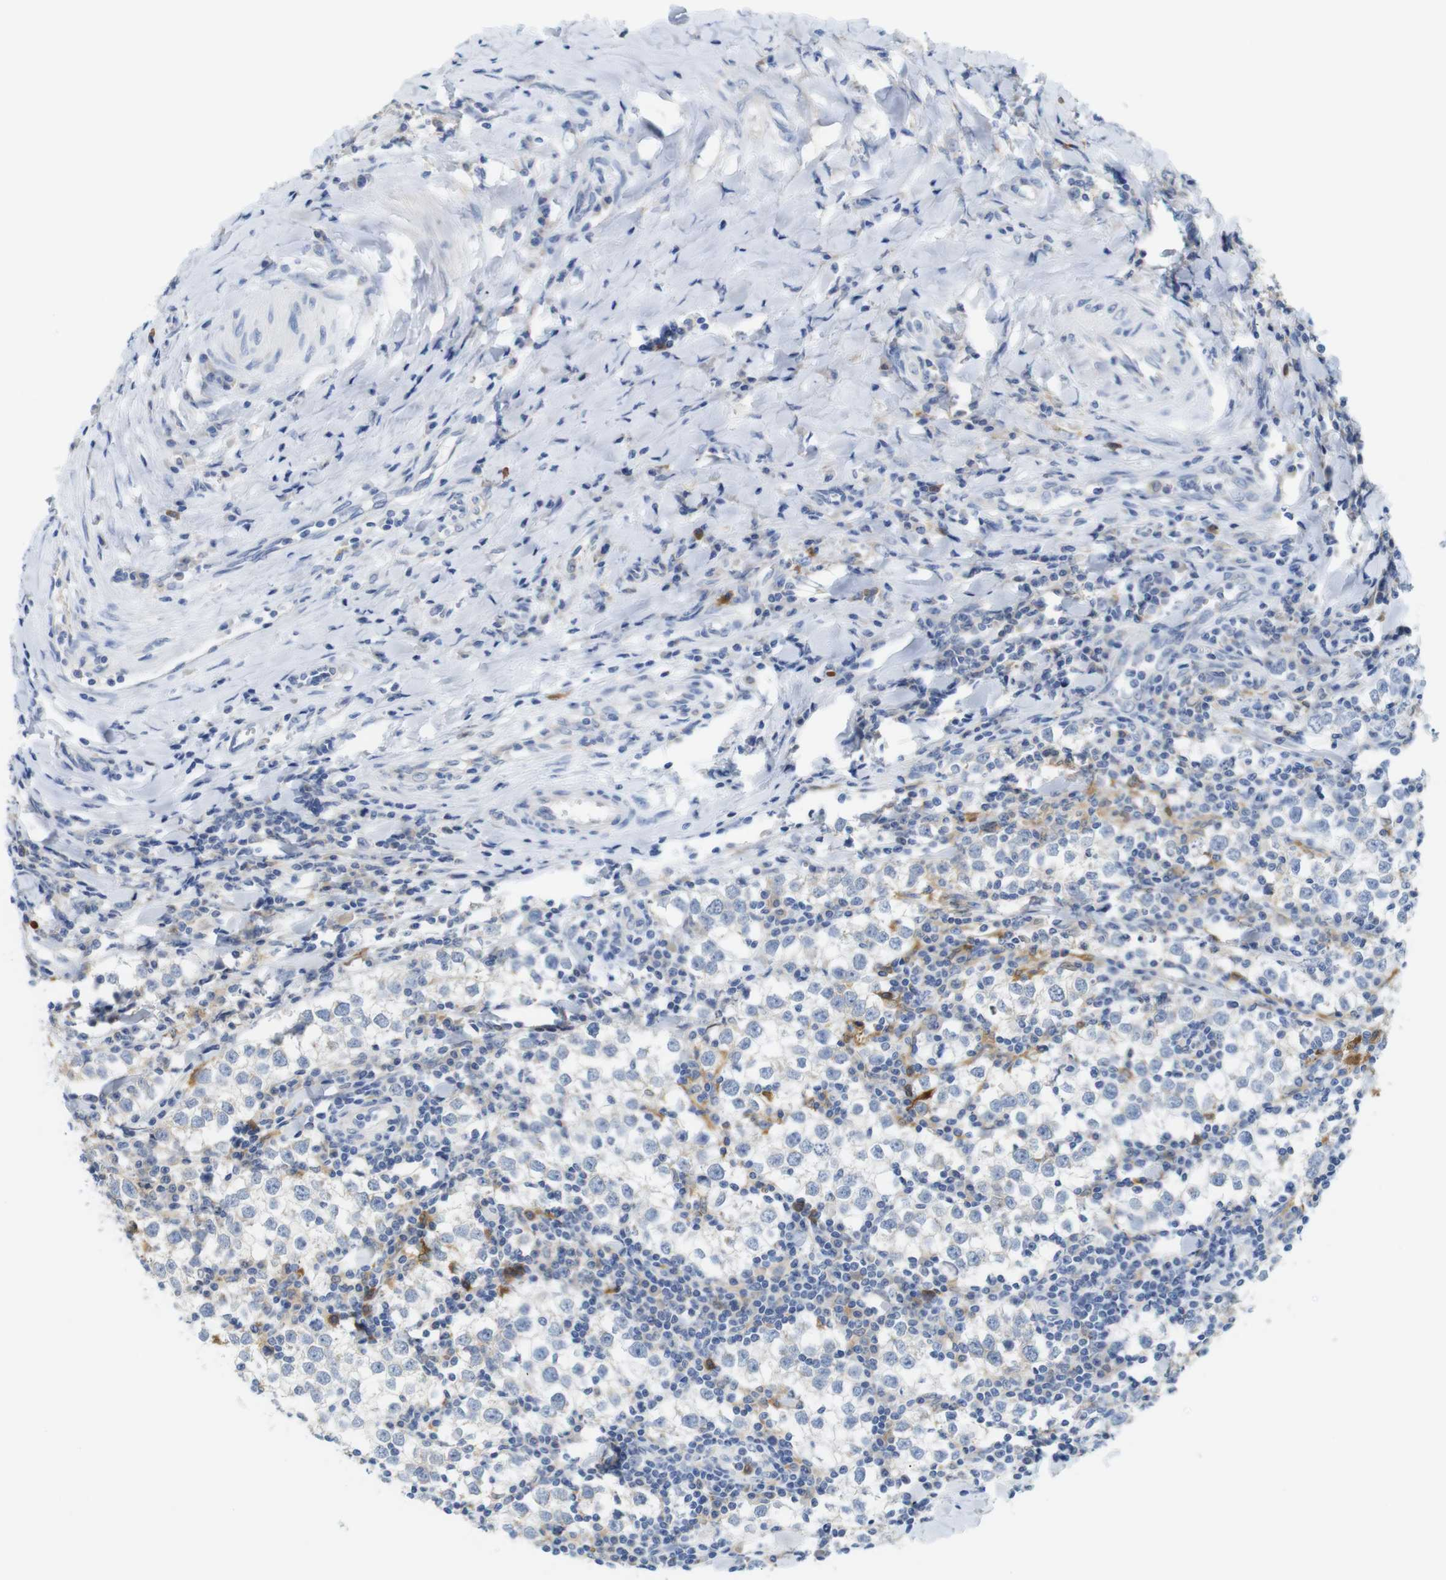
{"staining": {"intensity": "negative", "quantity": "none", "location": "none"}, "tissue": "testis cancer", "cell_type": "Tumor cells", "image_type": "cancer", "snomed": [{"axis": "morphology", "description": "Seminoma, NOS"}, {"axis": "morphology", "description": "Carcinoma, Embryonal, NOS"}, {"axis": "topography", "description": "Testis"}], "caption": "This photomicrograph is of testis embryonal carcinoma stained with immunohistochemistry (IHC) to label a protein in brown with the nuclei are counter-stained blue. There is no staining in tumor cells.", "gene": "NEBL", "patient": {"sex": "male", "age": 36}}